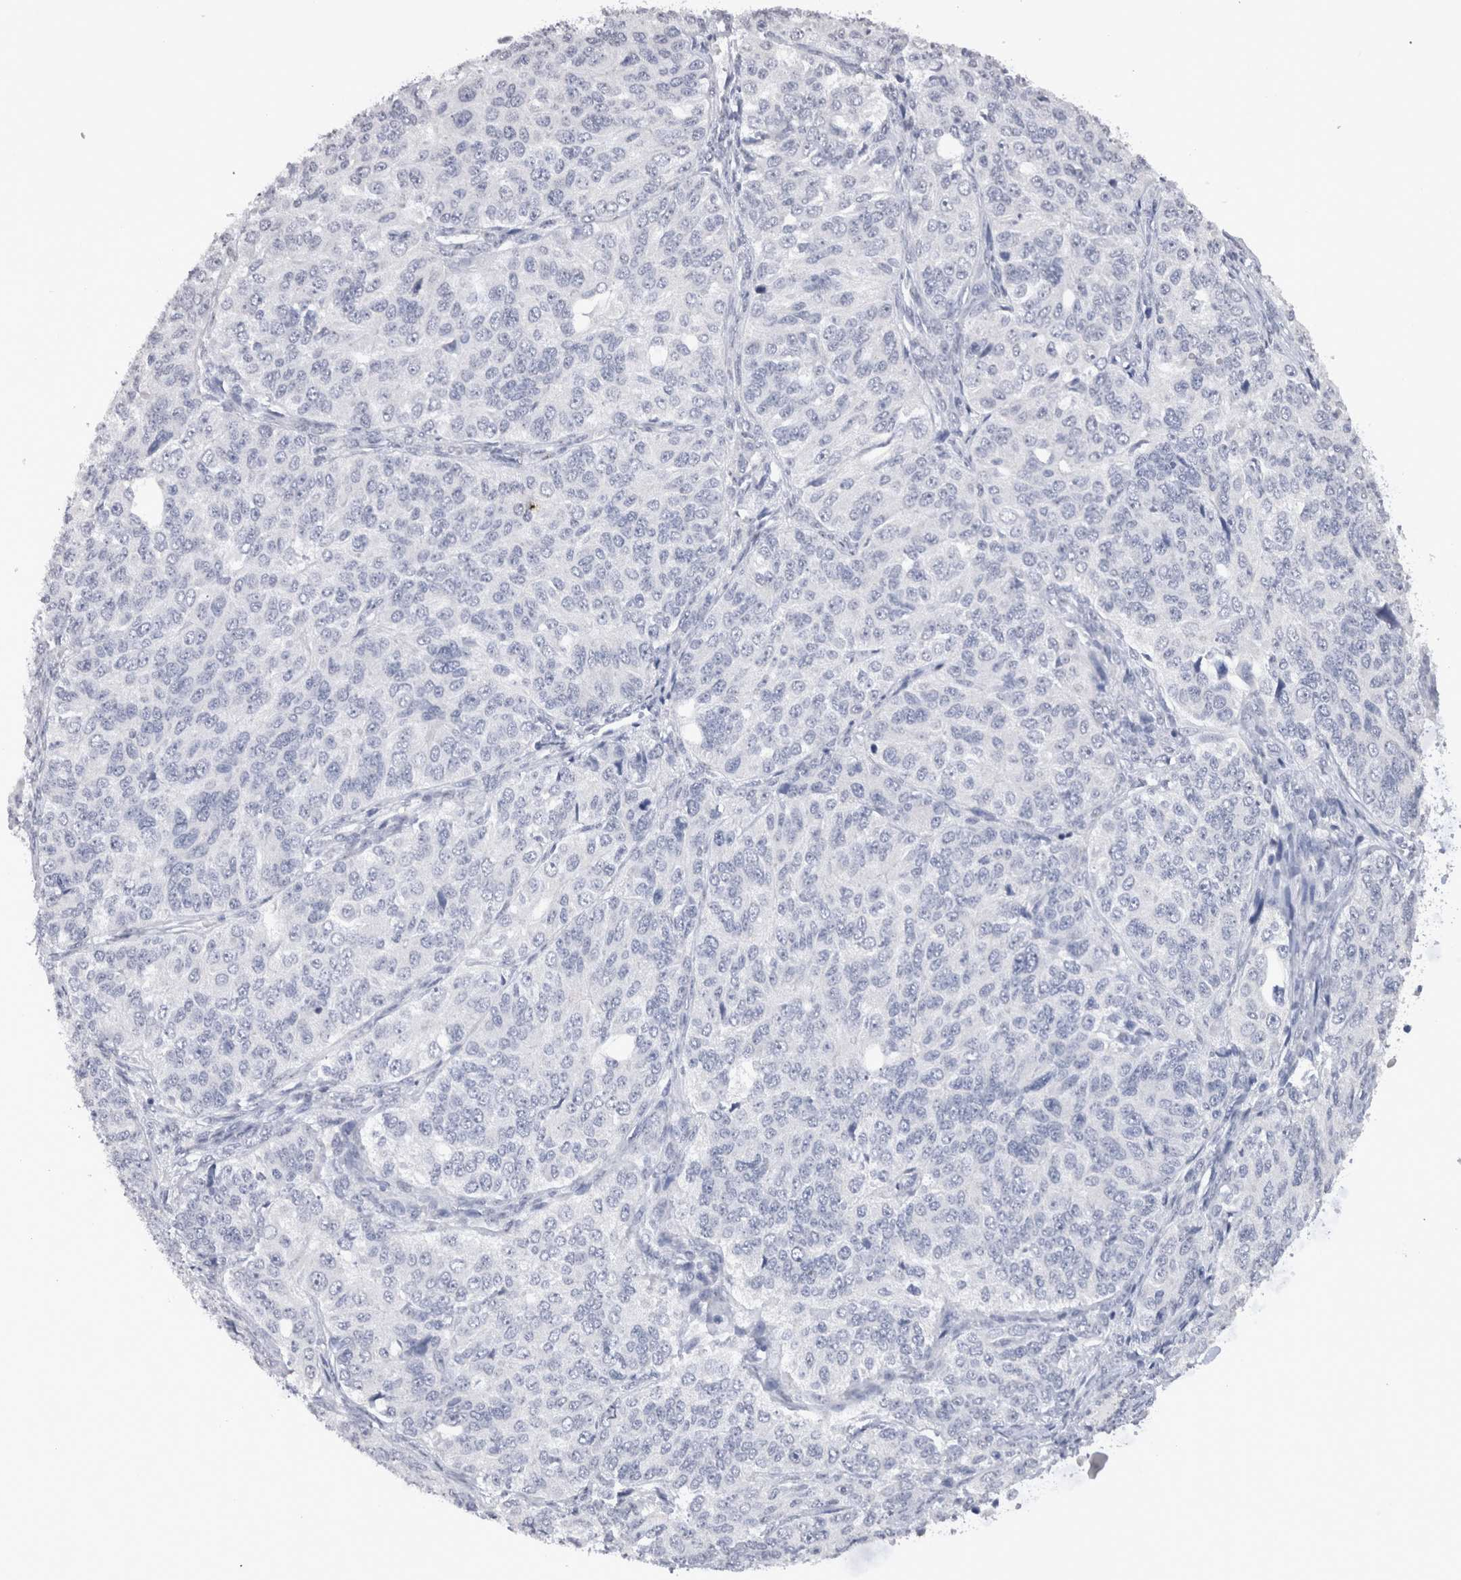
{"staining": {"intensity": "negative", "quantity": "none", "location": "none"}, "tissue": "ovarian cancer", "cell_type": "Tumor cells", "image_type": "cancer", "snomed": [{"axis": "morphology", "description": "Carcinoma, endometroid"}, {"axis": "topography", "description": "Ovary"}], "caption": "DAB (3,3'-diaminobenzidine) immunohistochemical staining of ovarian cancer (endometroid carcinoma) displays no significant expression in tumor cells. (DAB (3,3'-diaminobenzidine) IHC, high magnification).", "gene": "CDH6", "patient": {"sex": "female", "age": 51}}